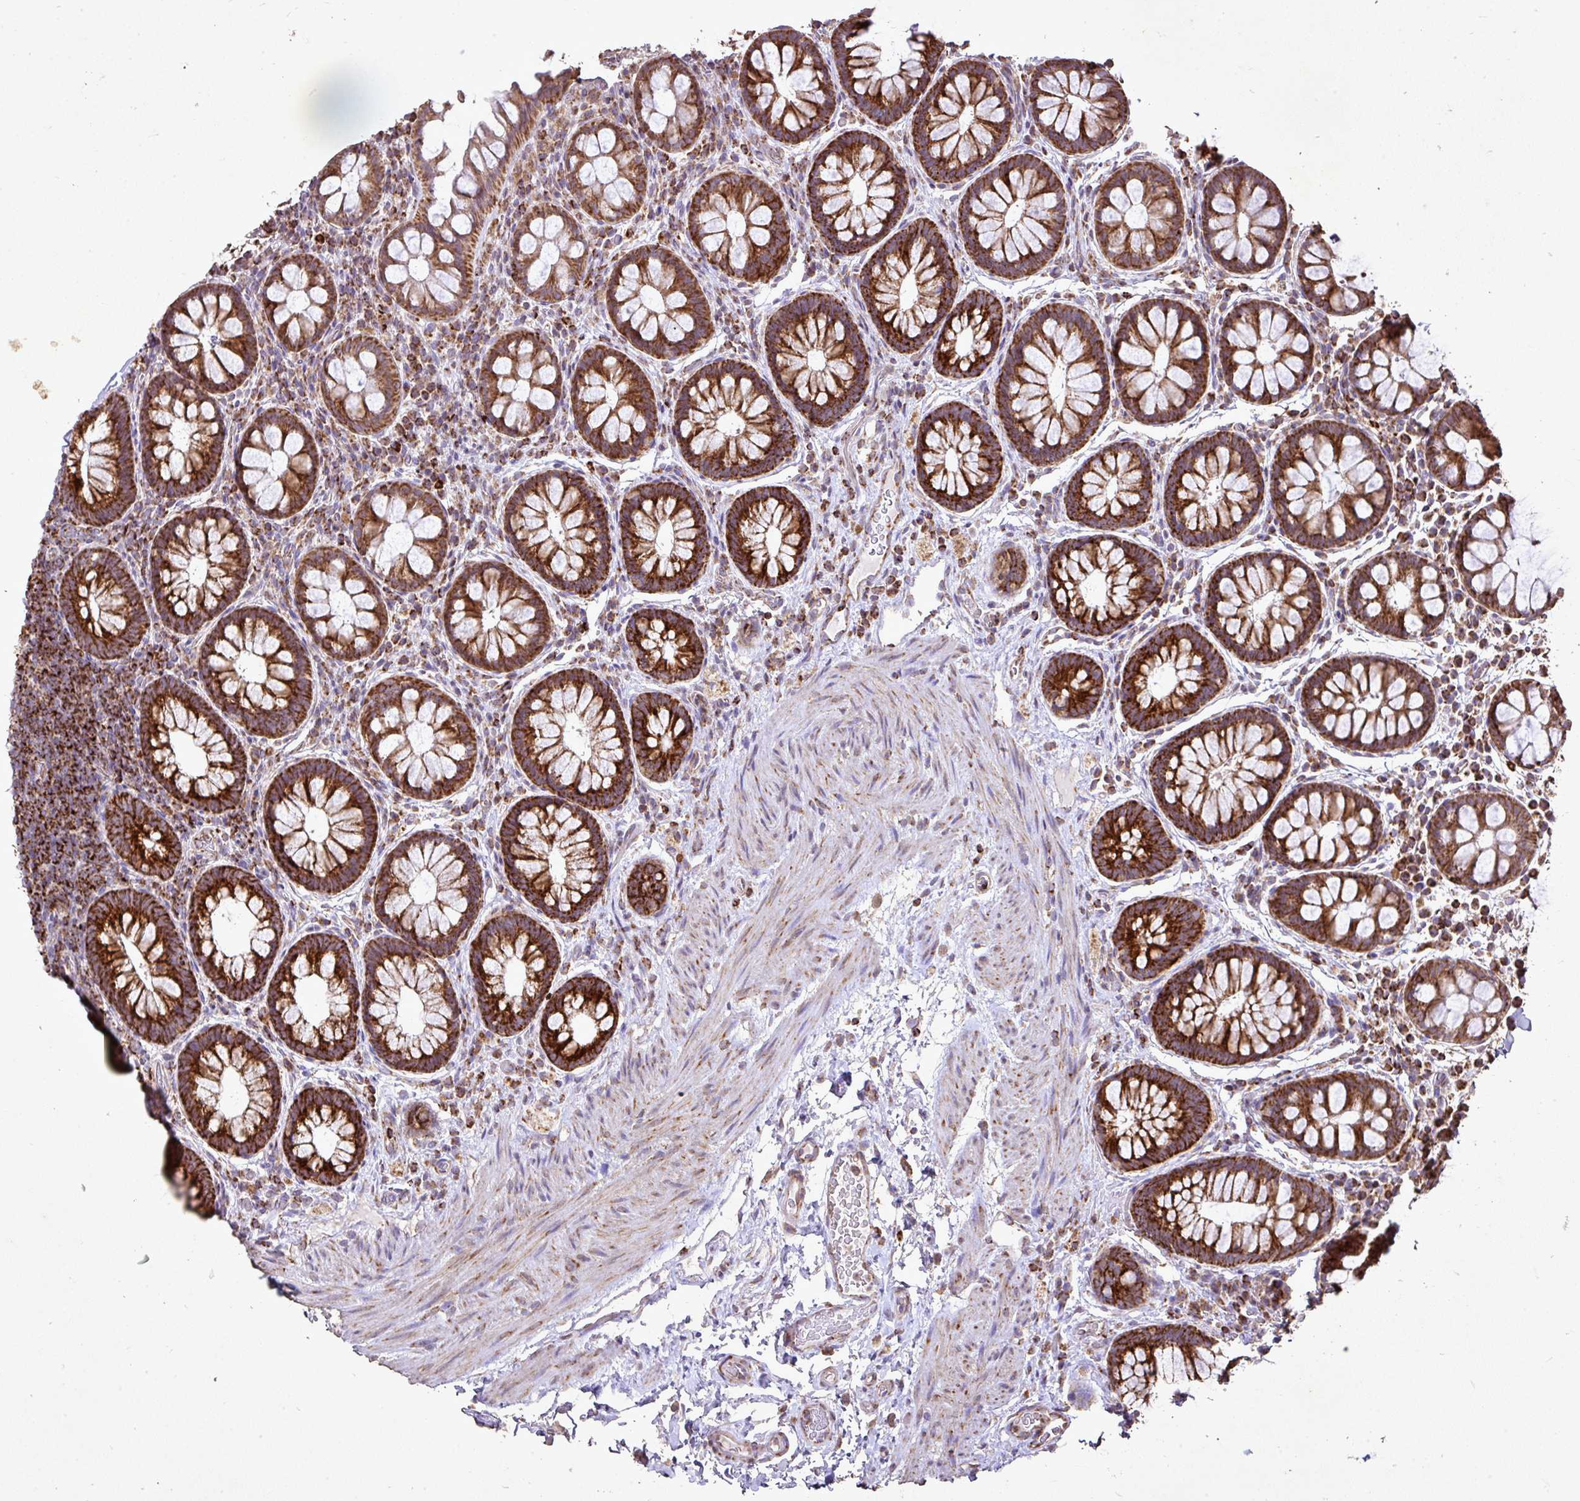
{"staining": {"intensity": "strong", "quantity": ">75%", "location": "cytoplasmic/membranous"}, "tissue": "rectum", "cell_type": "Glandular cells", "image_type": "normal", "snomed": [{"axis": "morphology", "description": "Normal tissue, NOS"}, {"axis": "topography", "description": "Rectum"}], "caption": "Immunohistochemical staining of normal human rectum exhibits high levels of strong cytoplasmic/membranous expression in approximately >75% of glandular cells.", "gene": "AGK", "patient": {"sex": "female", "age": 69}}